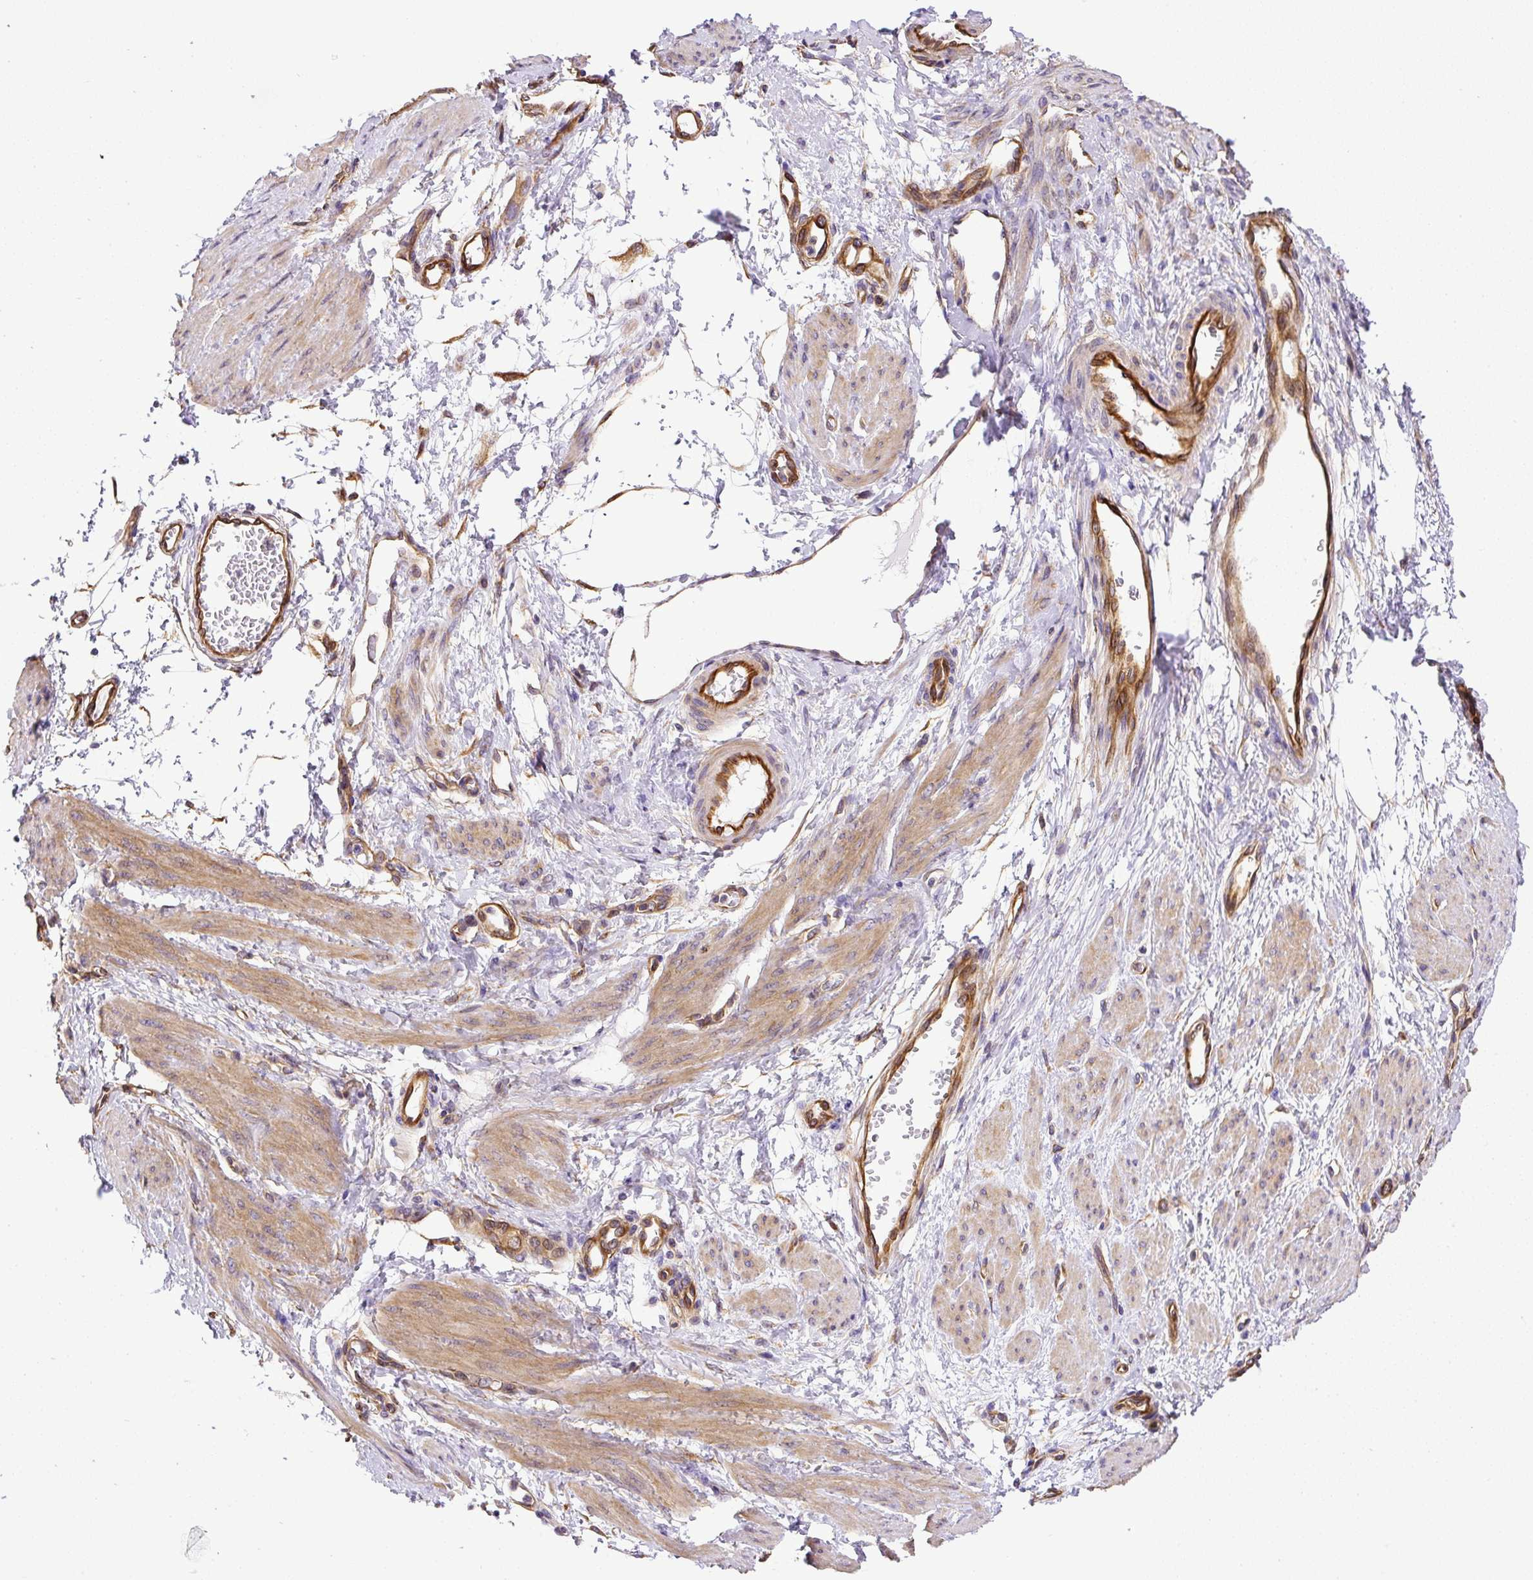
{"staining": {"intensity": "moderate", "quantity": "25%-75%", "location": "cytoplasmic/membranous"}, "tissue": "smooth muscle", "cell_type": "Smooth muscle cells", "image_type": "normal", "snomed": [{"axis": "morphology", "description": "Normal tissue, NOS"}, {"axis": "topography", "description": "Smooth muscle"}, {"axis": "topography", "description": "Uterus"}], "caption": "Approximately 25%-75% of smooth muscle cells in normal human smooth muscle demonstrate moderate cytoplasmic/membranous protein expression as visualized by brown immunohistochemical staining.", "gene": "DCTN1", "patient": {"sex": "female", "age": 39}}